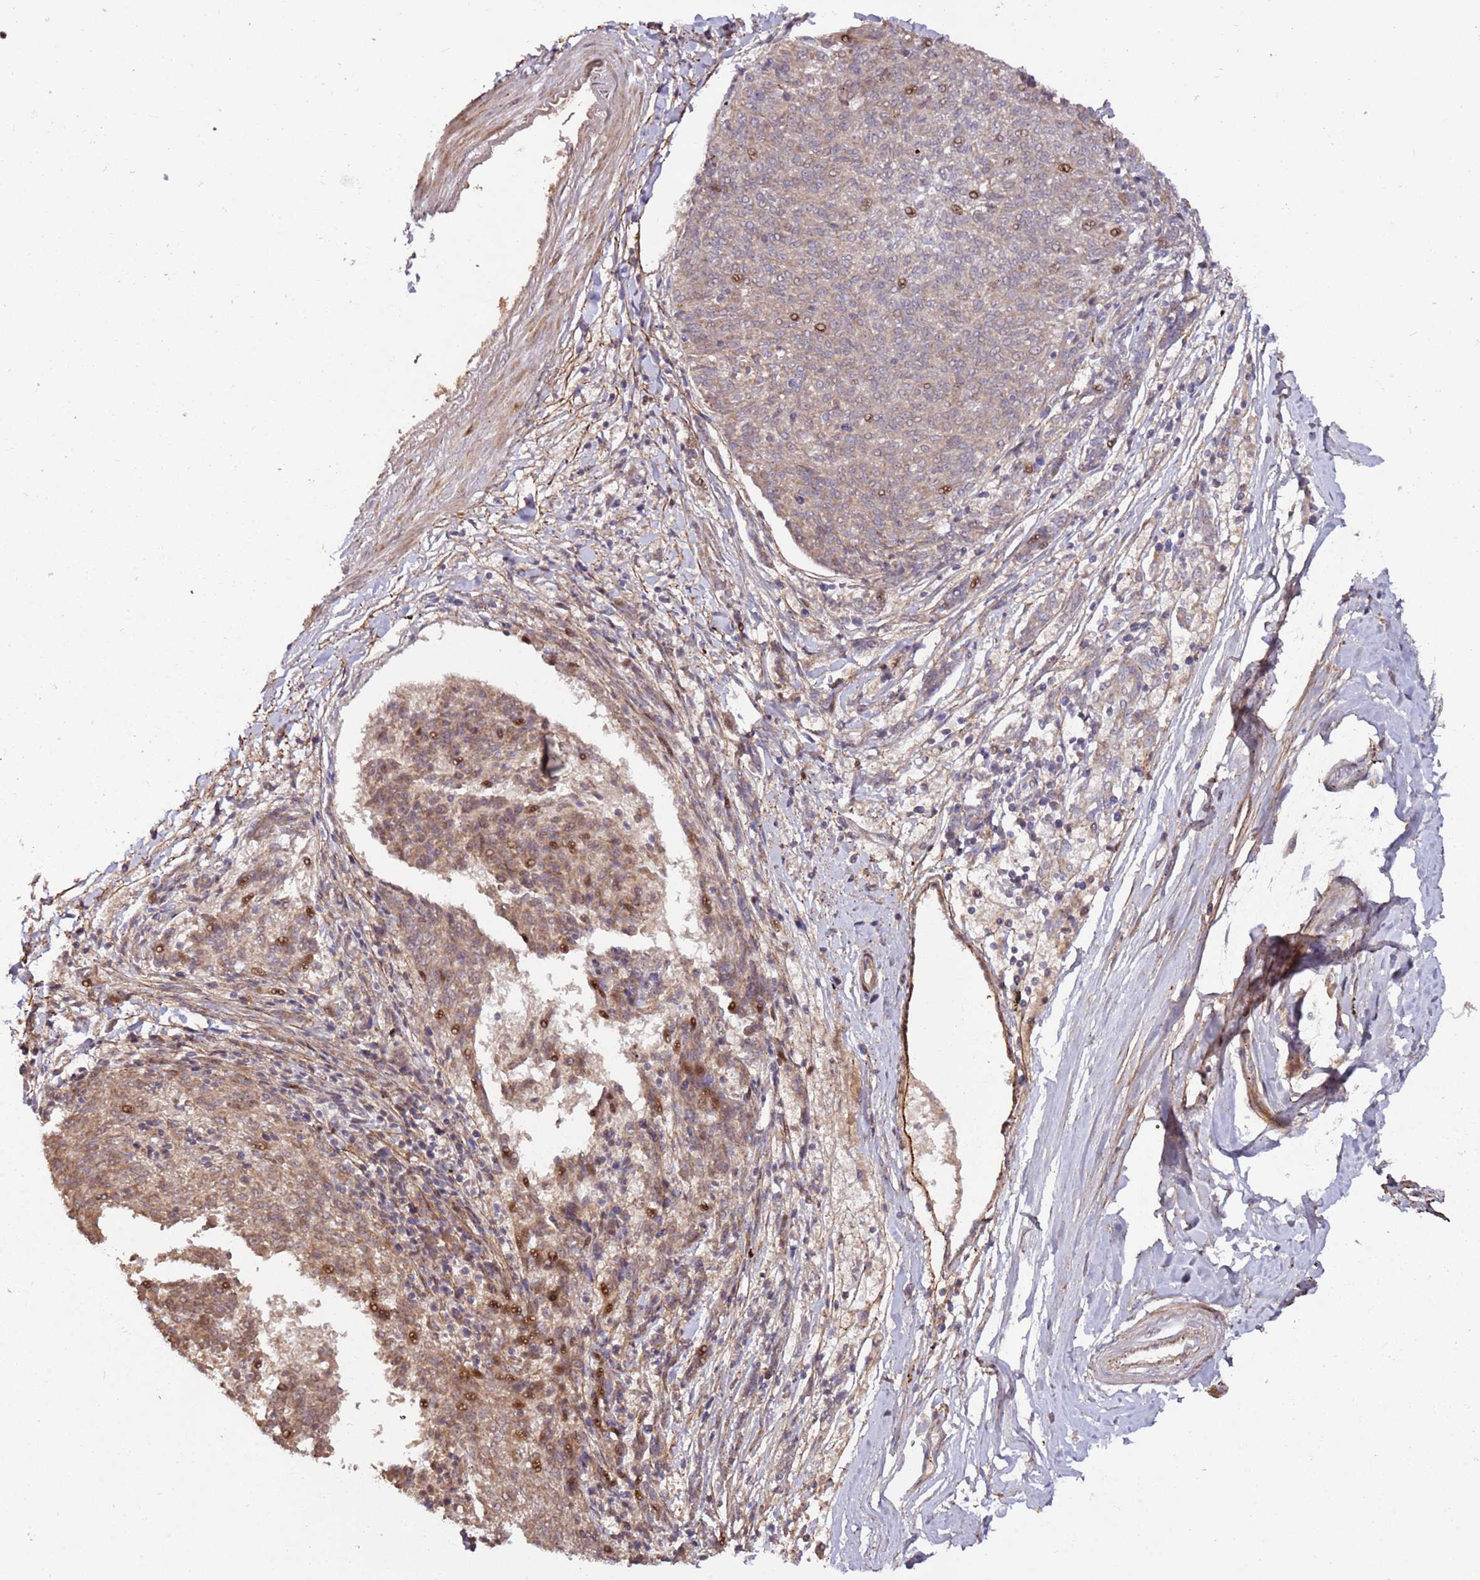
{"staining": {"intensity": "moderate", "quantity": "<25%", "location": "nuclear"}, "tissue": "melanoma", "cell_type": "Tumor cells", "image_type": "cancer", "snomed": [{"axis": "morphology", "description": "Malignant melanoma, NOS"}, {"axis": "topography", "description": "Skin"}], "caption": "Malignant melanoma tissue exhibits moderate nuclear positivity in approximately <25% of tumor cells, visualized by immunohistochemistry.", "gene": "RHBDL1", "patient": {"sex": "female", "age": 72}}